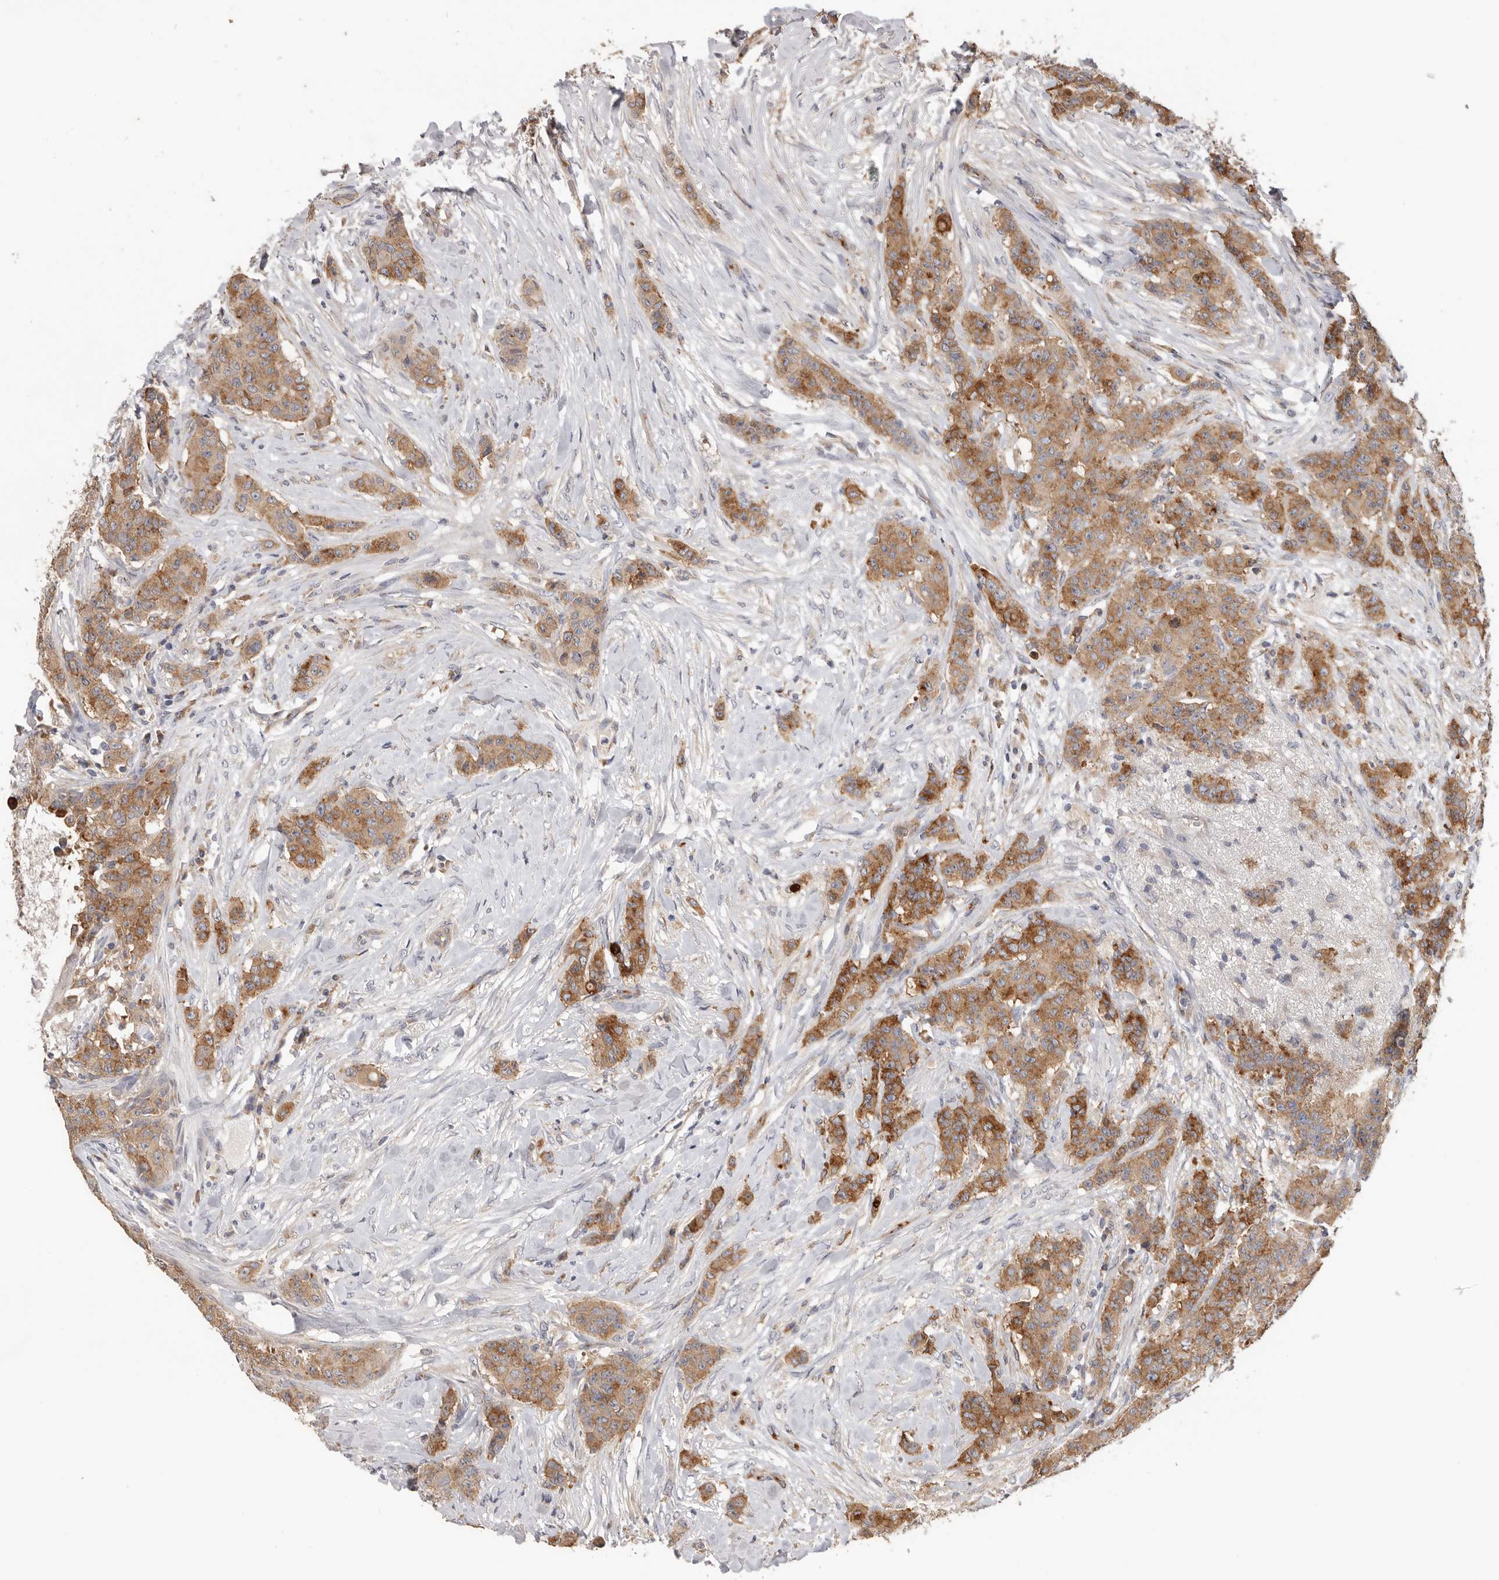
{"staining": {"intensity": "moderate", "quantity": ">75%", "location": "cytoplasmic/membranous"}, "tissue": "breast cancer", "cell_type": "Tumor cells", "image_type": "cancer", "snomed": [{"axis": "morphology", "description": "Duct carcinoma"}, {"axis": "topography", "description": "Breast"}], "caption": "Intraductal carcinoma (breast) was stained to show a protein in brown. There is medium levels of moderate cytoplasmic/membranous staining in approximately >75% of tumor cells.", "gene": "TFRC", "patient": {"sex": "female", "age": 40}}